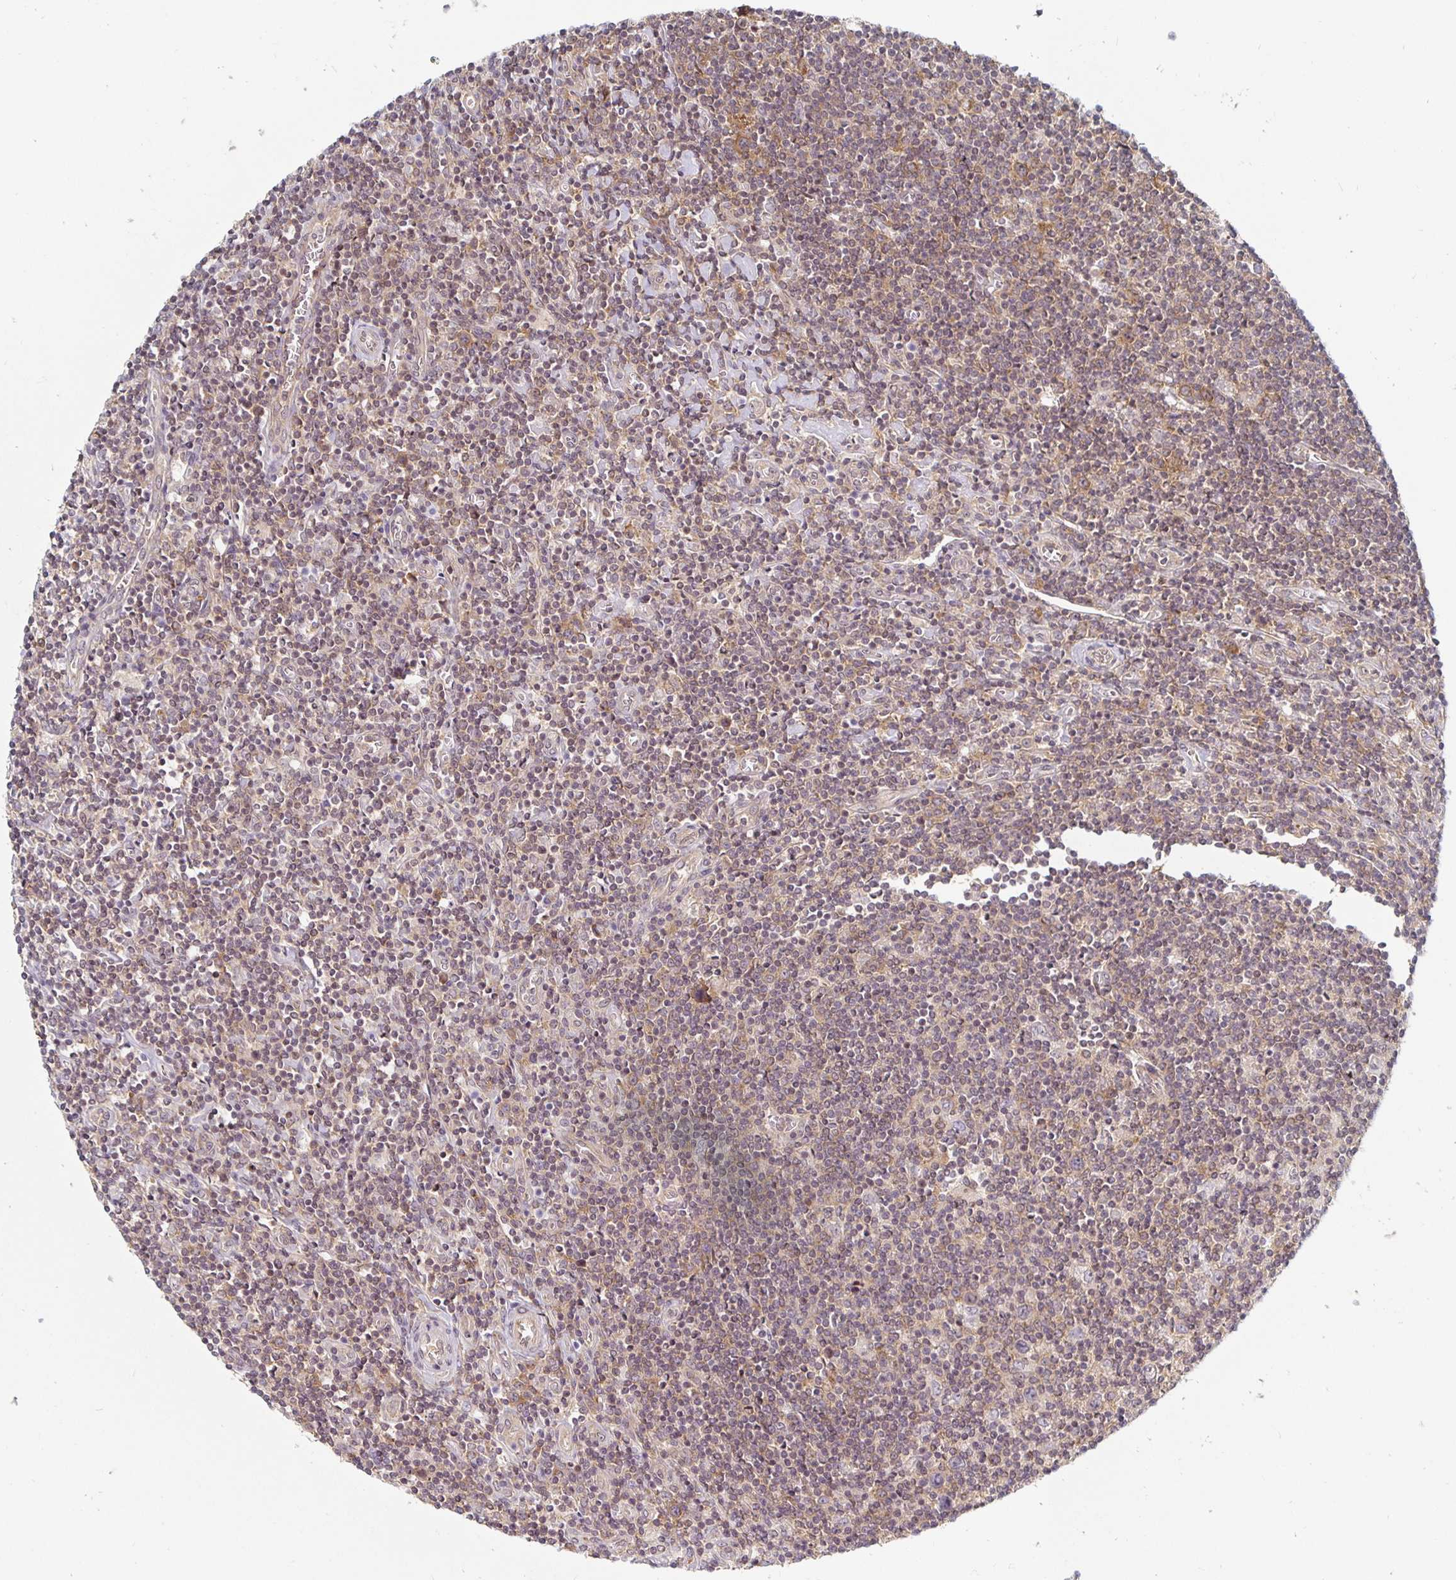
{"staining": {"intensity": "negative", "quantity": "none", "location": "none"}, "tissue": "lymphoma", "cell_type": "Tumor cells", "image_type": "cancer", "snomed": [{"axis": "morphology", "description": "Hodgkin's disease, NOS"}, {"axis": "topography", "description": "Lymph node"}], "caption": "Protein analysis of Hodgkin's disease shows no significant expression in tumor cells. The staining was performed using DAB (3,3'-diaminobenzidine) to visualize the protein expression in brown, while the nuclei were stained in blue with hematoxylin (Magnification: 20x).", "gene": "PDAP1", "patient": {"sex": "male", "age": 40}}